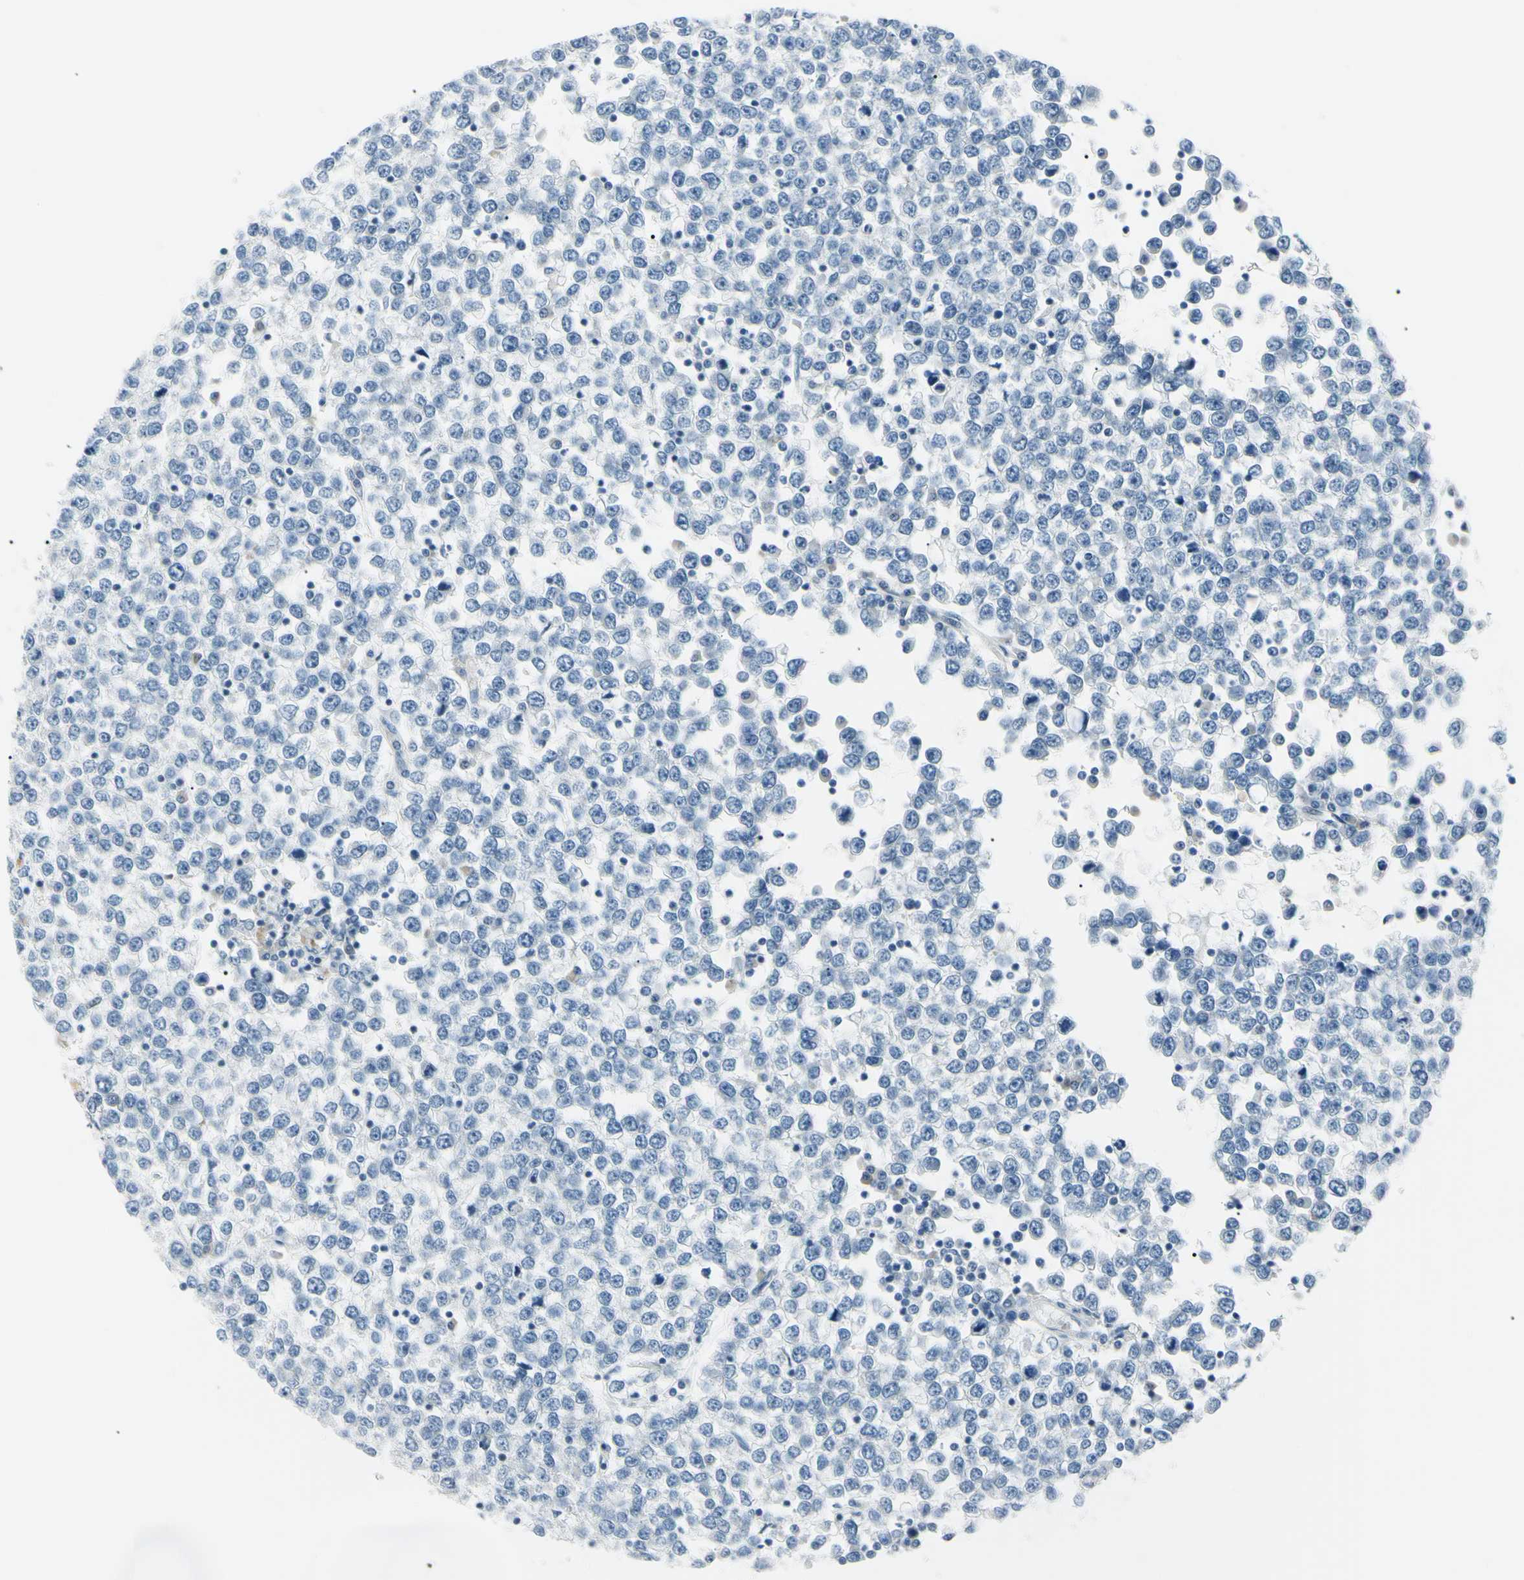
{"staining": {"intensity": "negative", "quantity": "none", "location": "none"}, "tissue": "testis cancer", "cell_type": "Tumor cells", "image_type": "cancer", "snomed": [{"axis": "morphology", "description": "Seminoma, NOS"}, {"axis": "topography", "description": "Testis"}], "caption": "Tumor cells show no significant staining in seminoma (testis).", "gene": "CA2", "patient": {"sex": "male", "age": 65}}